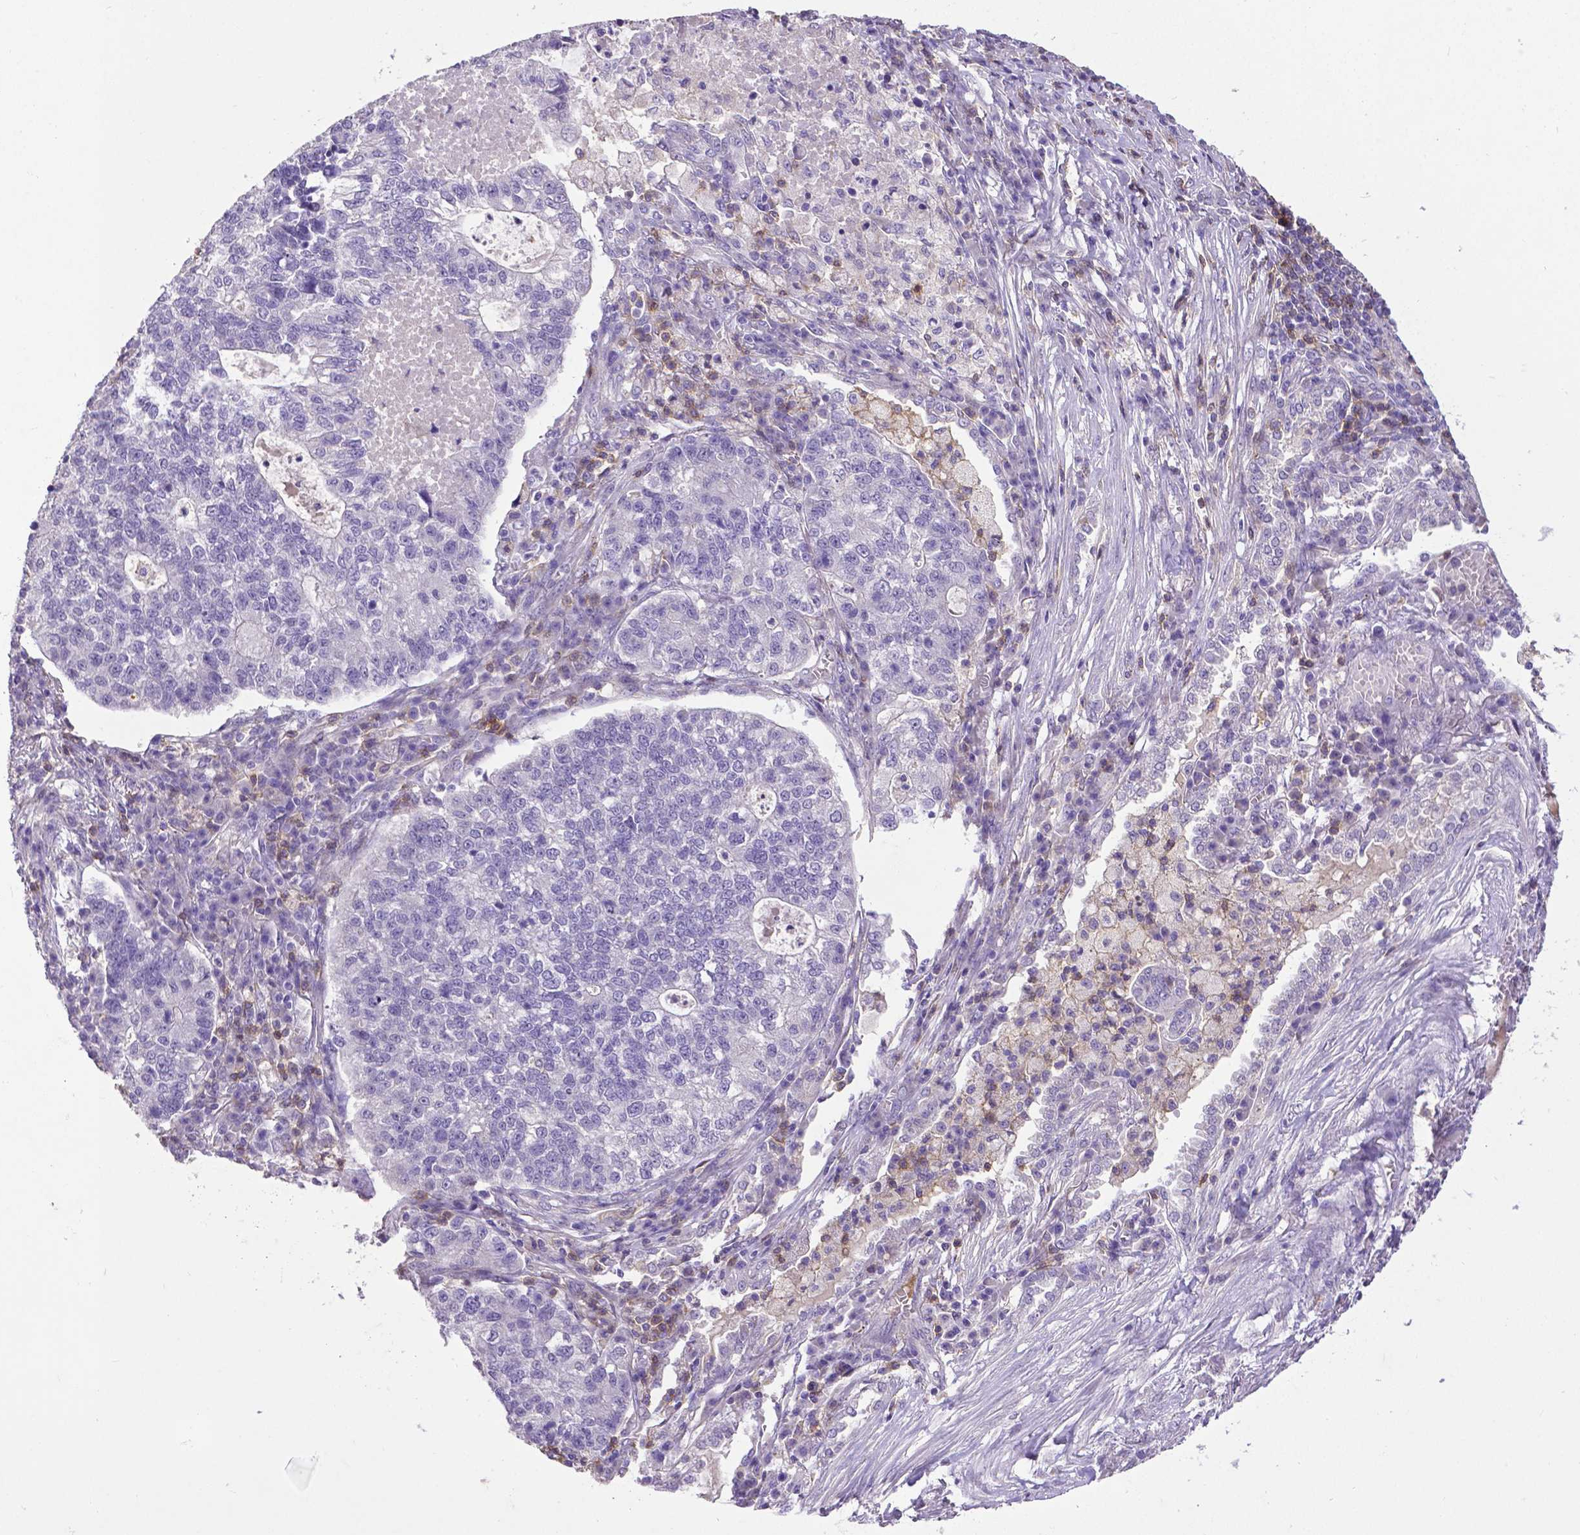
{"staining": {"intensity": "negative", "quantity": "none", "location": "none"}, "tissue": "lung cancer", "cell_type": "Tumor cells", "image_type": "cancer", "snomed": [{"axis": "morphology", "description": "Adenocarcinoma, NOS"}, {"axis": "topography", "description": "Lung"}], "caption": "A photomicrograph of human lung cancer is negative for staining in tumor cells.", "gene": "CD4", "patient": {"sex": "male", "age": 57}}